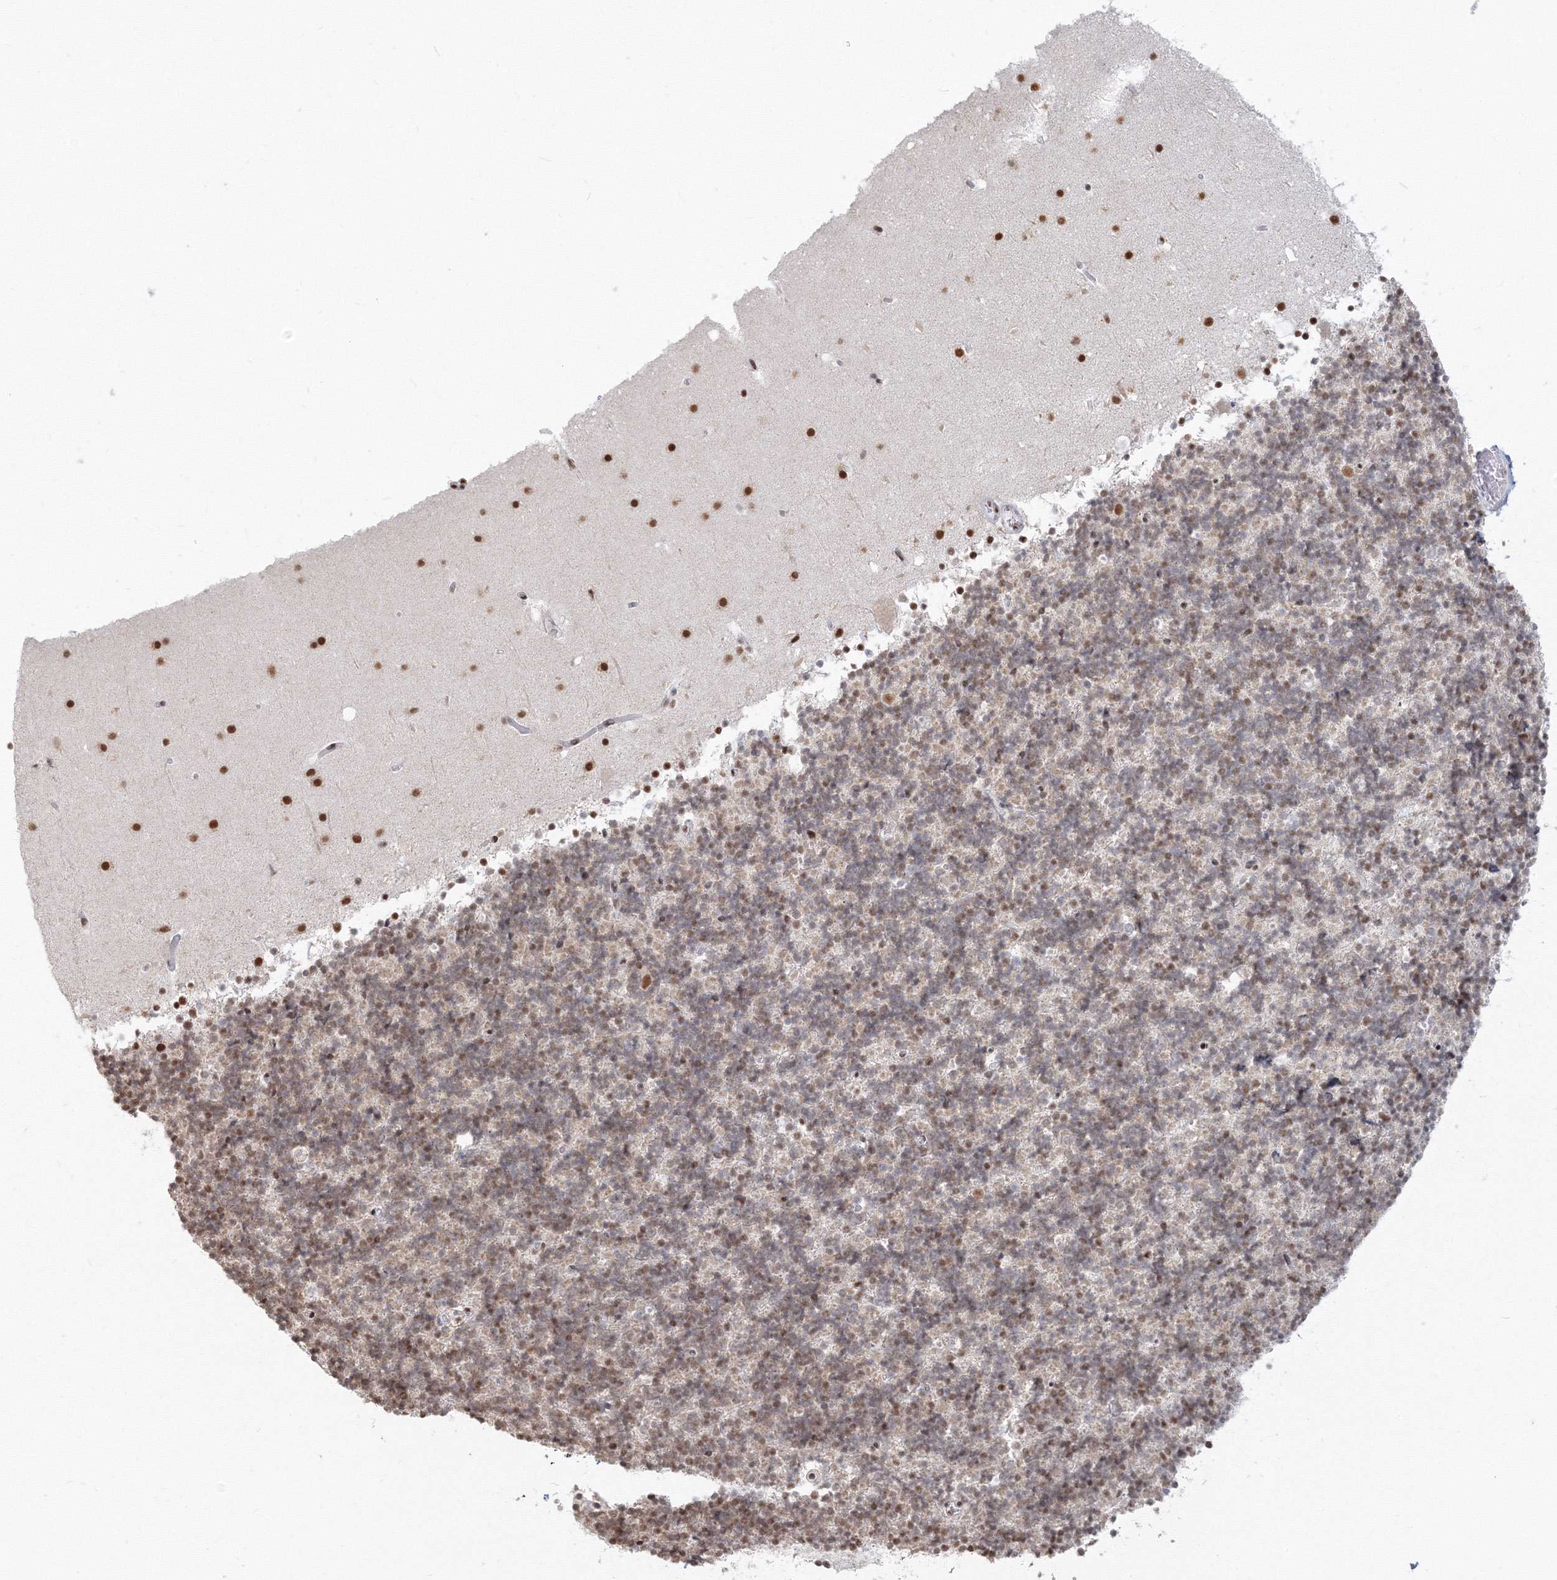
{"staining": {"intensity": "moderate", "quantity": "25%-75%", "location": "nuclear"}, "tissue": "cerebellum", "cell_type": "Cells in granular layer", "image_type": "normal", "snomed": [{"axis": "morphology", "description": "Normal tissue, NOS"}, {"axis": "topography", "description": "Cerebellum"}], "caption": "IHC of unremarkable cerebellum shows medium levels of moderate nuclear staining in approximately 25%-75% of cells in granular layer. Nuclei are stained in blue.", "gene": "PPP4R2", "patient": {"sex": "male", "age": 57}}